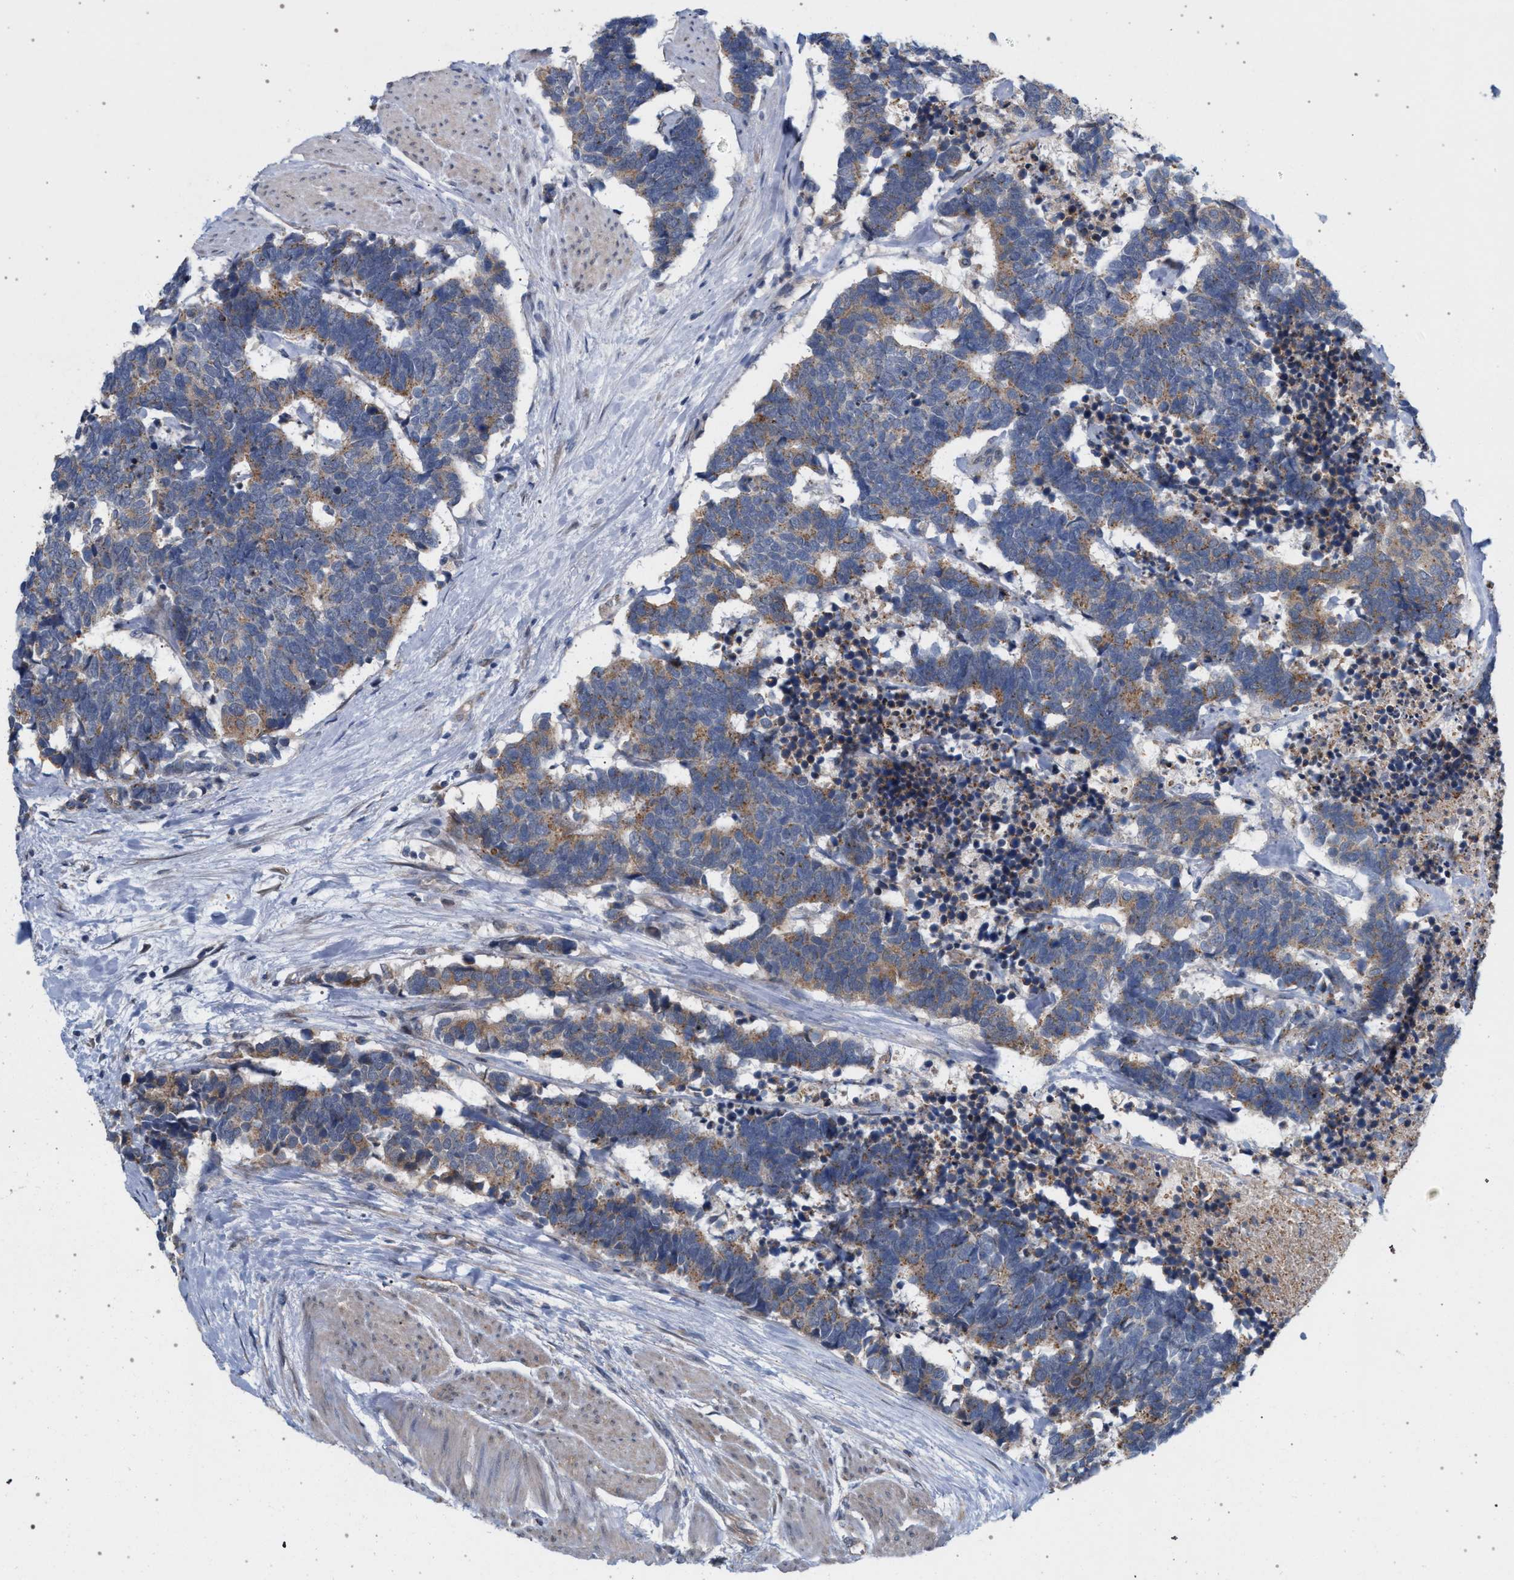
{"staining": {"intensity": "weak", "quantity": ">75%", "location": "cytoplasmic/membranous"}, "tissue": "carcinoid", "cell_type": "Tumor cells", "image_type": "cancer", "snomed": [{"axis": "morphology", "description": "Carcinoma, NOS"}, {"axis": "morphology", "description": "Carcinoid, malignant, NOS"}, {"axis": "topography", "description": "Urinary bladder"}], "caption": "An immunohistochemistry micrograph of neoplastic tissue is shown. Protein staining in brown shows weak cytoplasmic/membranous positivity in carcinoma within tumor cells. The staining is performed using DAB brown chromogen to label protein expression. The nuclei are counter-stained blue using hematoxylin.", "gene": "ARPC5L", "patient": {"sex": "male", "age": 57}}